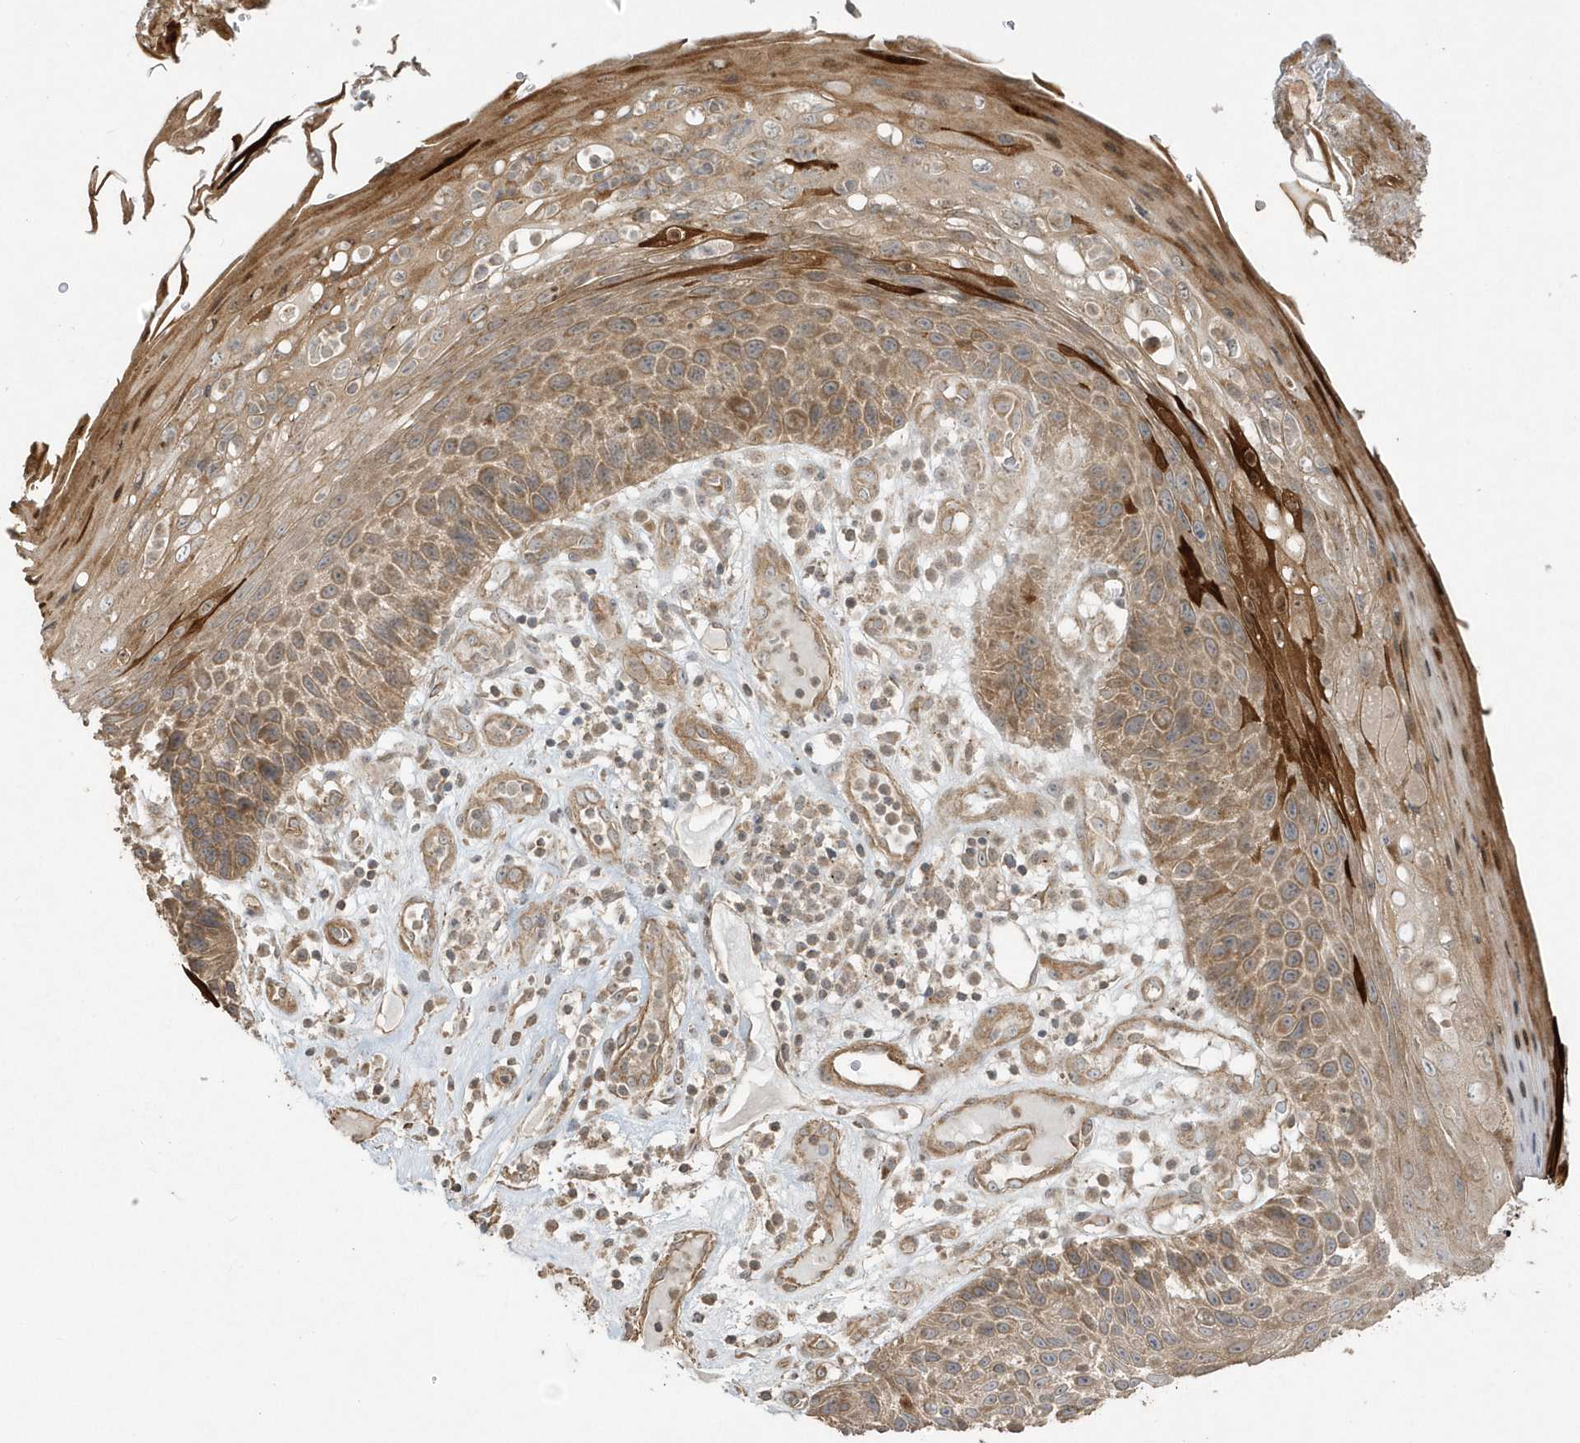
{"staining": {"intensity": "moderate", "quantity": ">75%", "location": "cytoplasmic/membranous"}, "tissue": "skin cancer", "cell_type": "Tumor cells", "image_type": "cancer", "snomed": [{"axis": "morphology", "description": "Squamous cell carcinoma, NOS"}, {"axis": "topography", "description": "Skin"}], "caption": "Immunohistochemistry (IHC) photomicrograph of skin squamous cell carcinoma stained for a protein (brown), which exhibits medium levels of moderate cytoplasmic/membranous positivity in about >75% of tumor cells.", "gene": "ARMC8", "patient": {"sex": "female", "age": 88}}